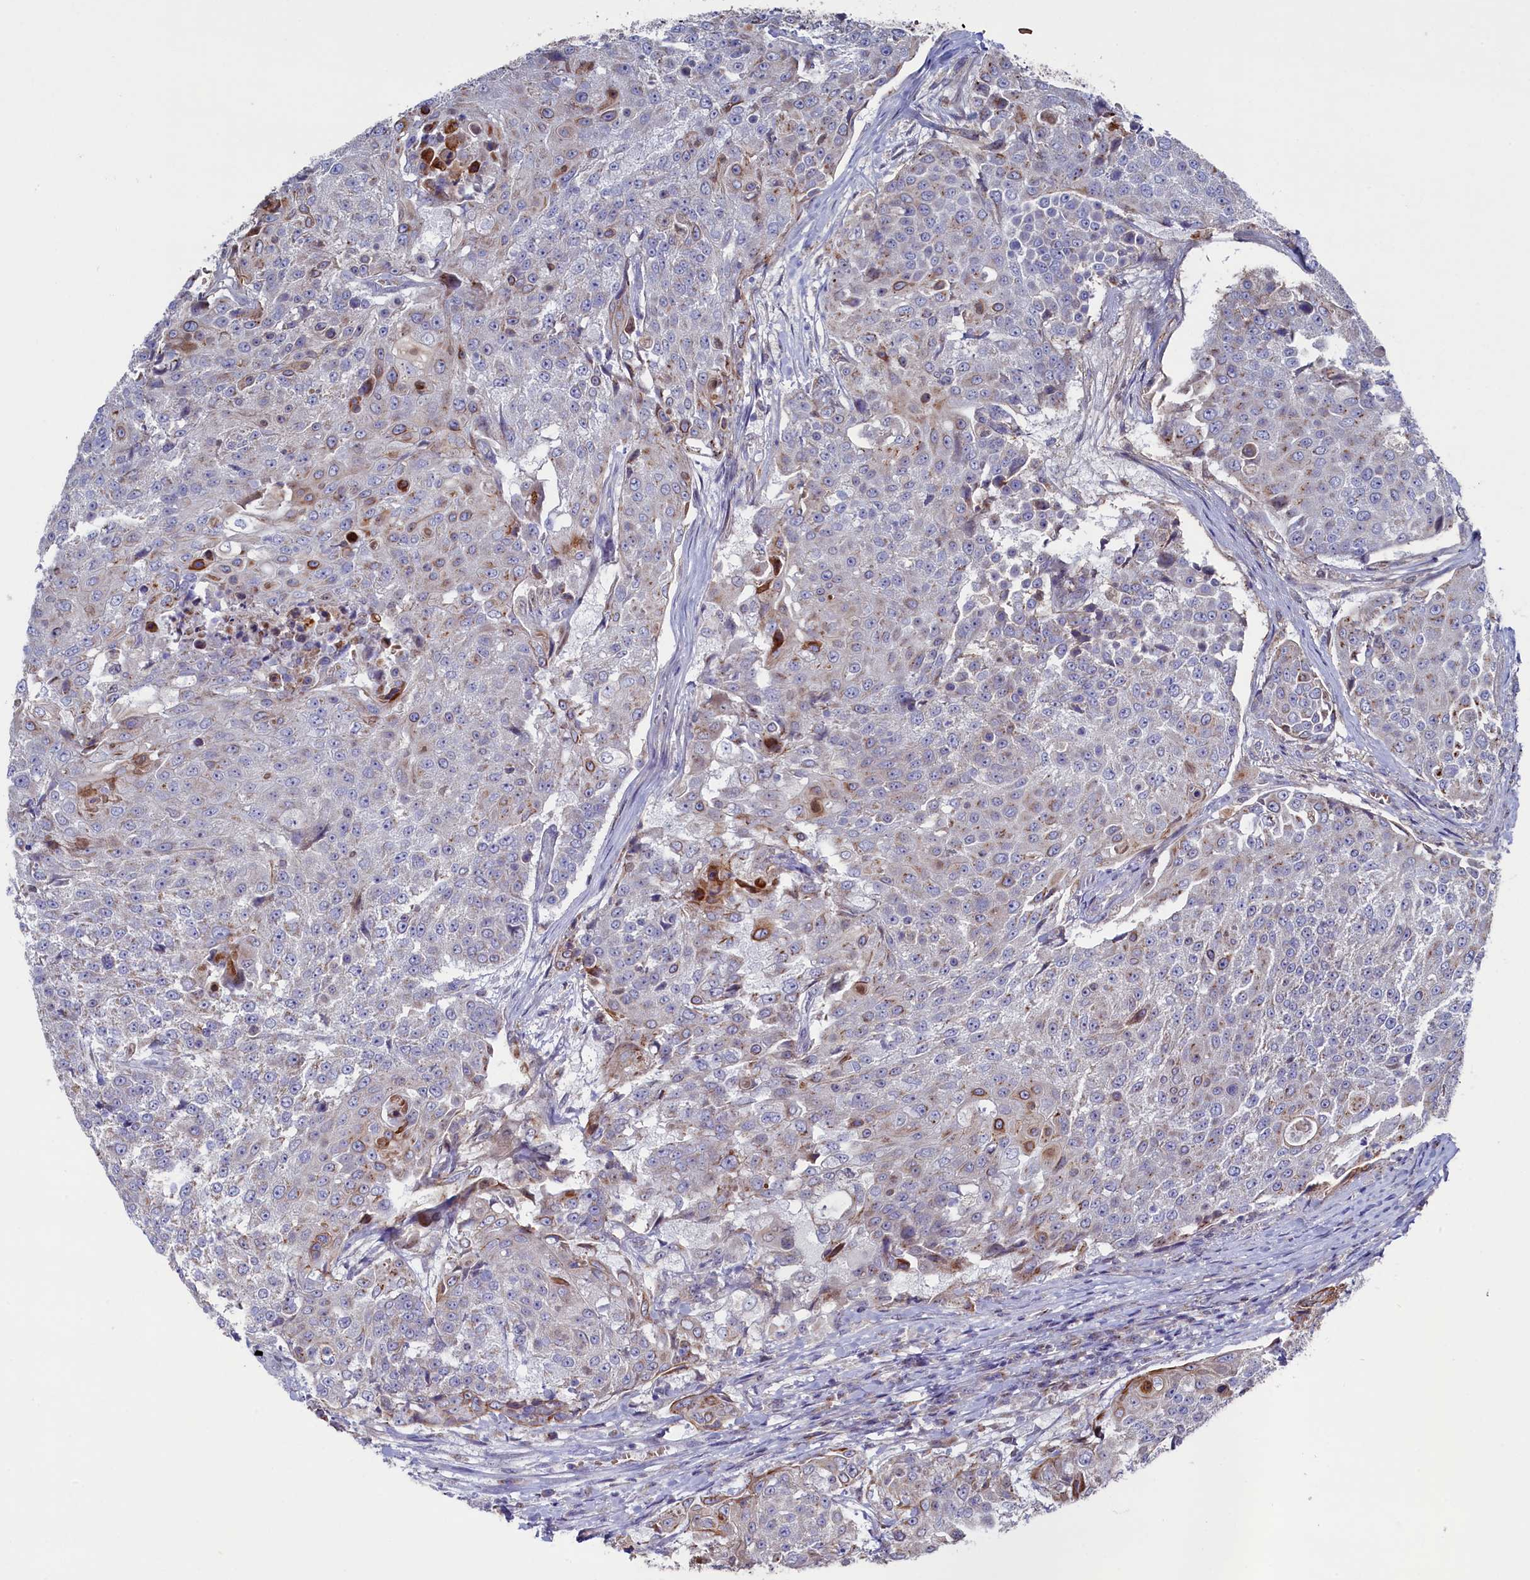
{"staining": {"intensity": "negative", "quantity": "none", "location": "none"}, "tissue": "urothelial cancer", "cell_type": "Tumor cells", "image_type": "cancer", "snomed": [{"axis": "morphology", "description": "Urothelial carcinoma, High grade"}, {"axis": "topography", "description": "Urinary bladder"}], "caption": "A micrograph of high-grade urothelial carcinoma stained for a protein shows no brown staining in tumor cells.", "gene": "GPR108", "patient": {"sex": "female", "age": 63}}